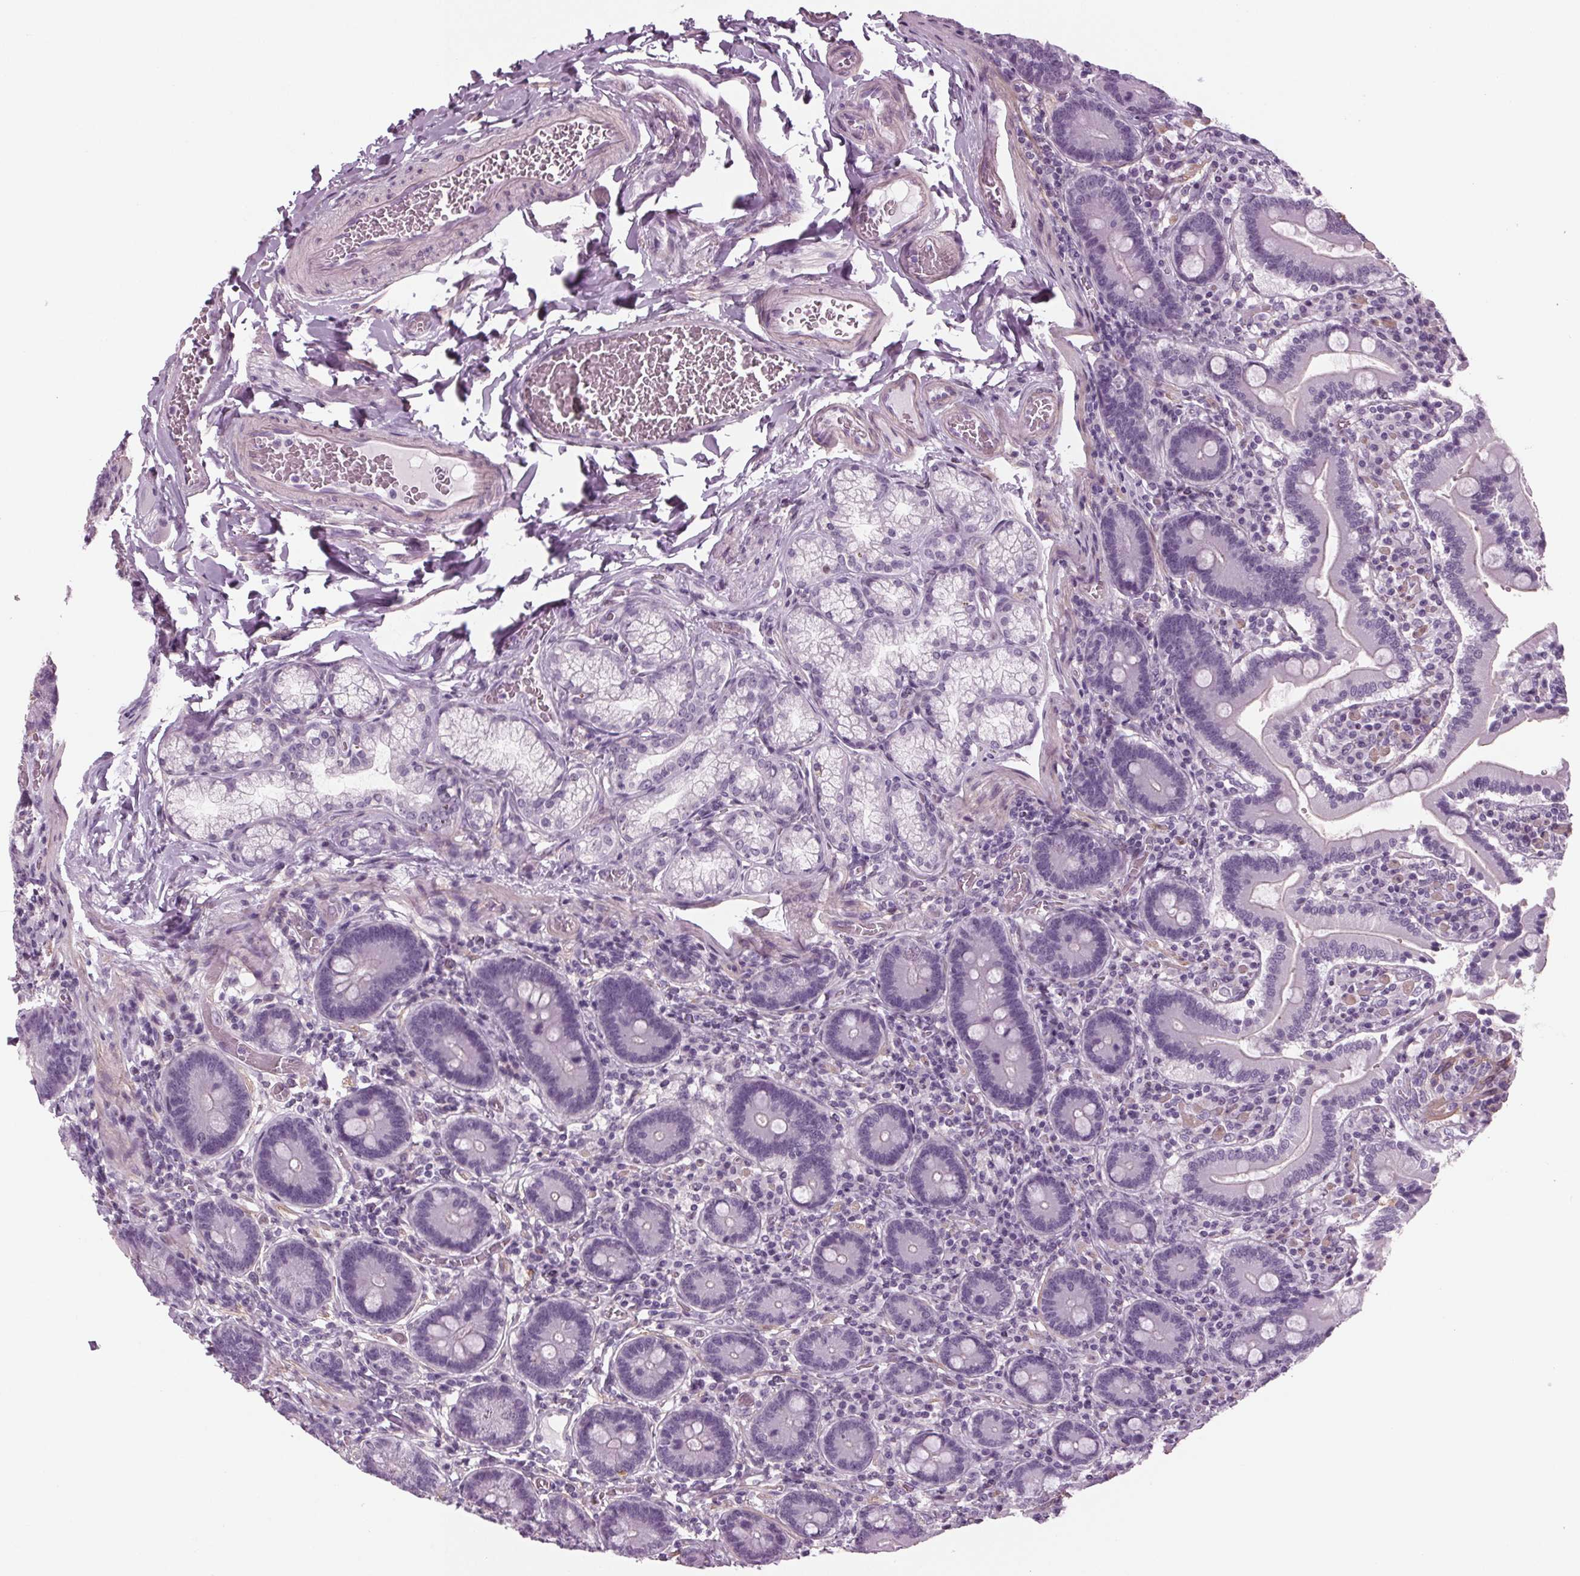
{"staining": {"intensity": "negative", "quantity": "none", "location": "none"}, "tissue": "duodenum", "cell_type": "Glandular cells", "image_type": "normal", "snomed": [{"axis": "morphology", "description": "Normal tissue, NOS"}, {"axis": "topography", "description": "Duodenum"}], "caption": "Histopathology image shows no protein expression in glandular cells of benign duodenum. (DAB immunohistochemistry, high magnification).", "gene": "BHLHE22", "patient": {"sex": "female", "age": 62}}